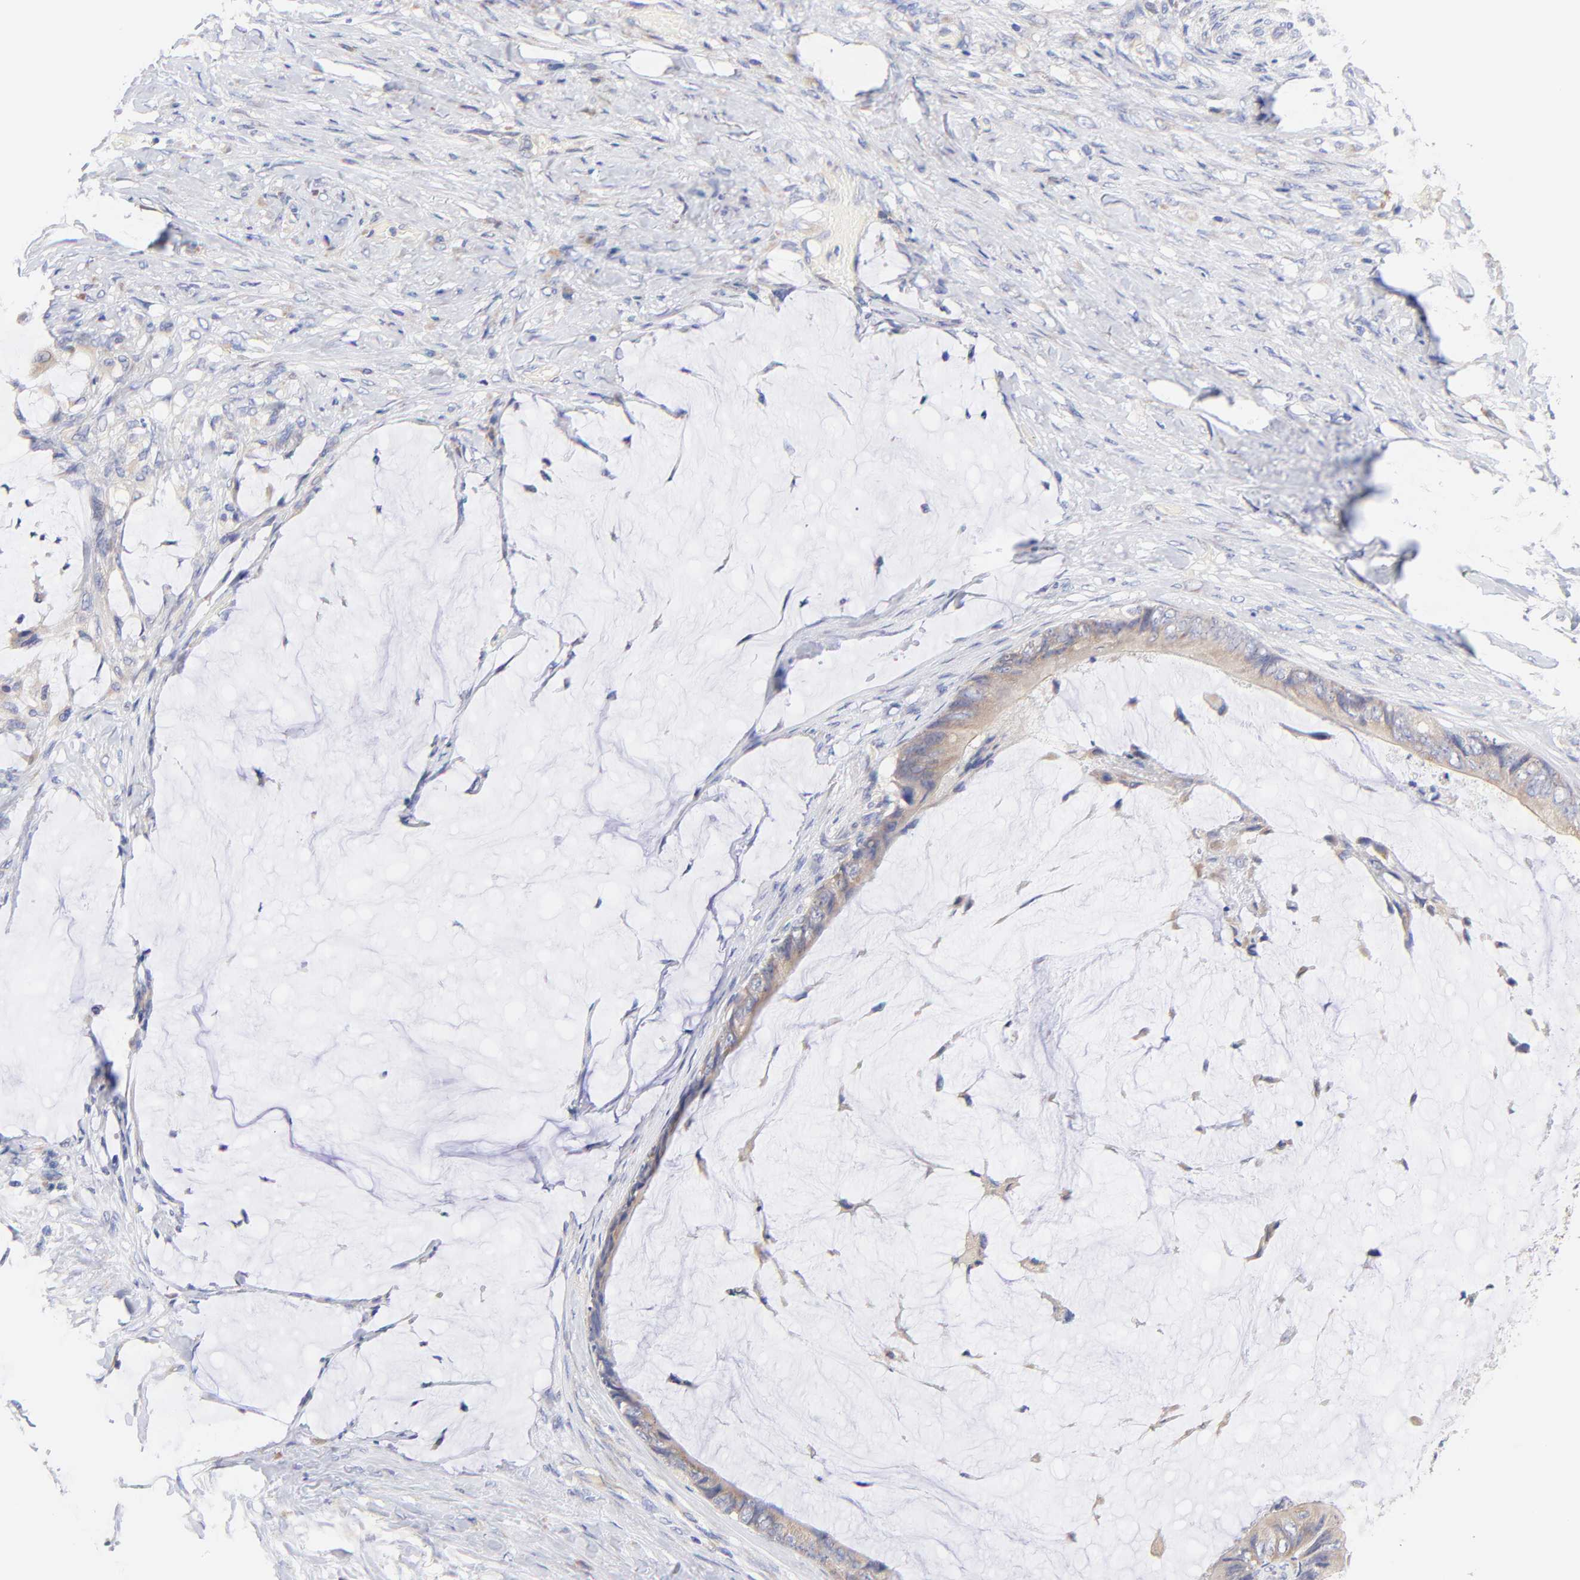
{"staining": {"intensity": "weak", "quantity": ">75%", "location": "cytoplasmic/membranous"}, "tissue": "colorectal cancer", "cell_type": "Tumor cells", "image_type": "cancer", "snomed": [{"axis": "morphology", "description": "Normal tissue, NOS"}, {"axis": "morphology", "description": "Adenocarcinoma, NOS"}, {"axis": "topography", "description": "Rectum"}, {"axis": "topography", "description": "Peripheral nerve tissue"}], "caption": "The image displays a brown stain indicating the presence of a protein in the cytoplasmic/membranous of tumor cells in adenocarcinoma (colorectal).", "gene": "TNFRSF13C", "patient": {"sex": "female", "age": 77}}